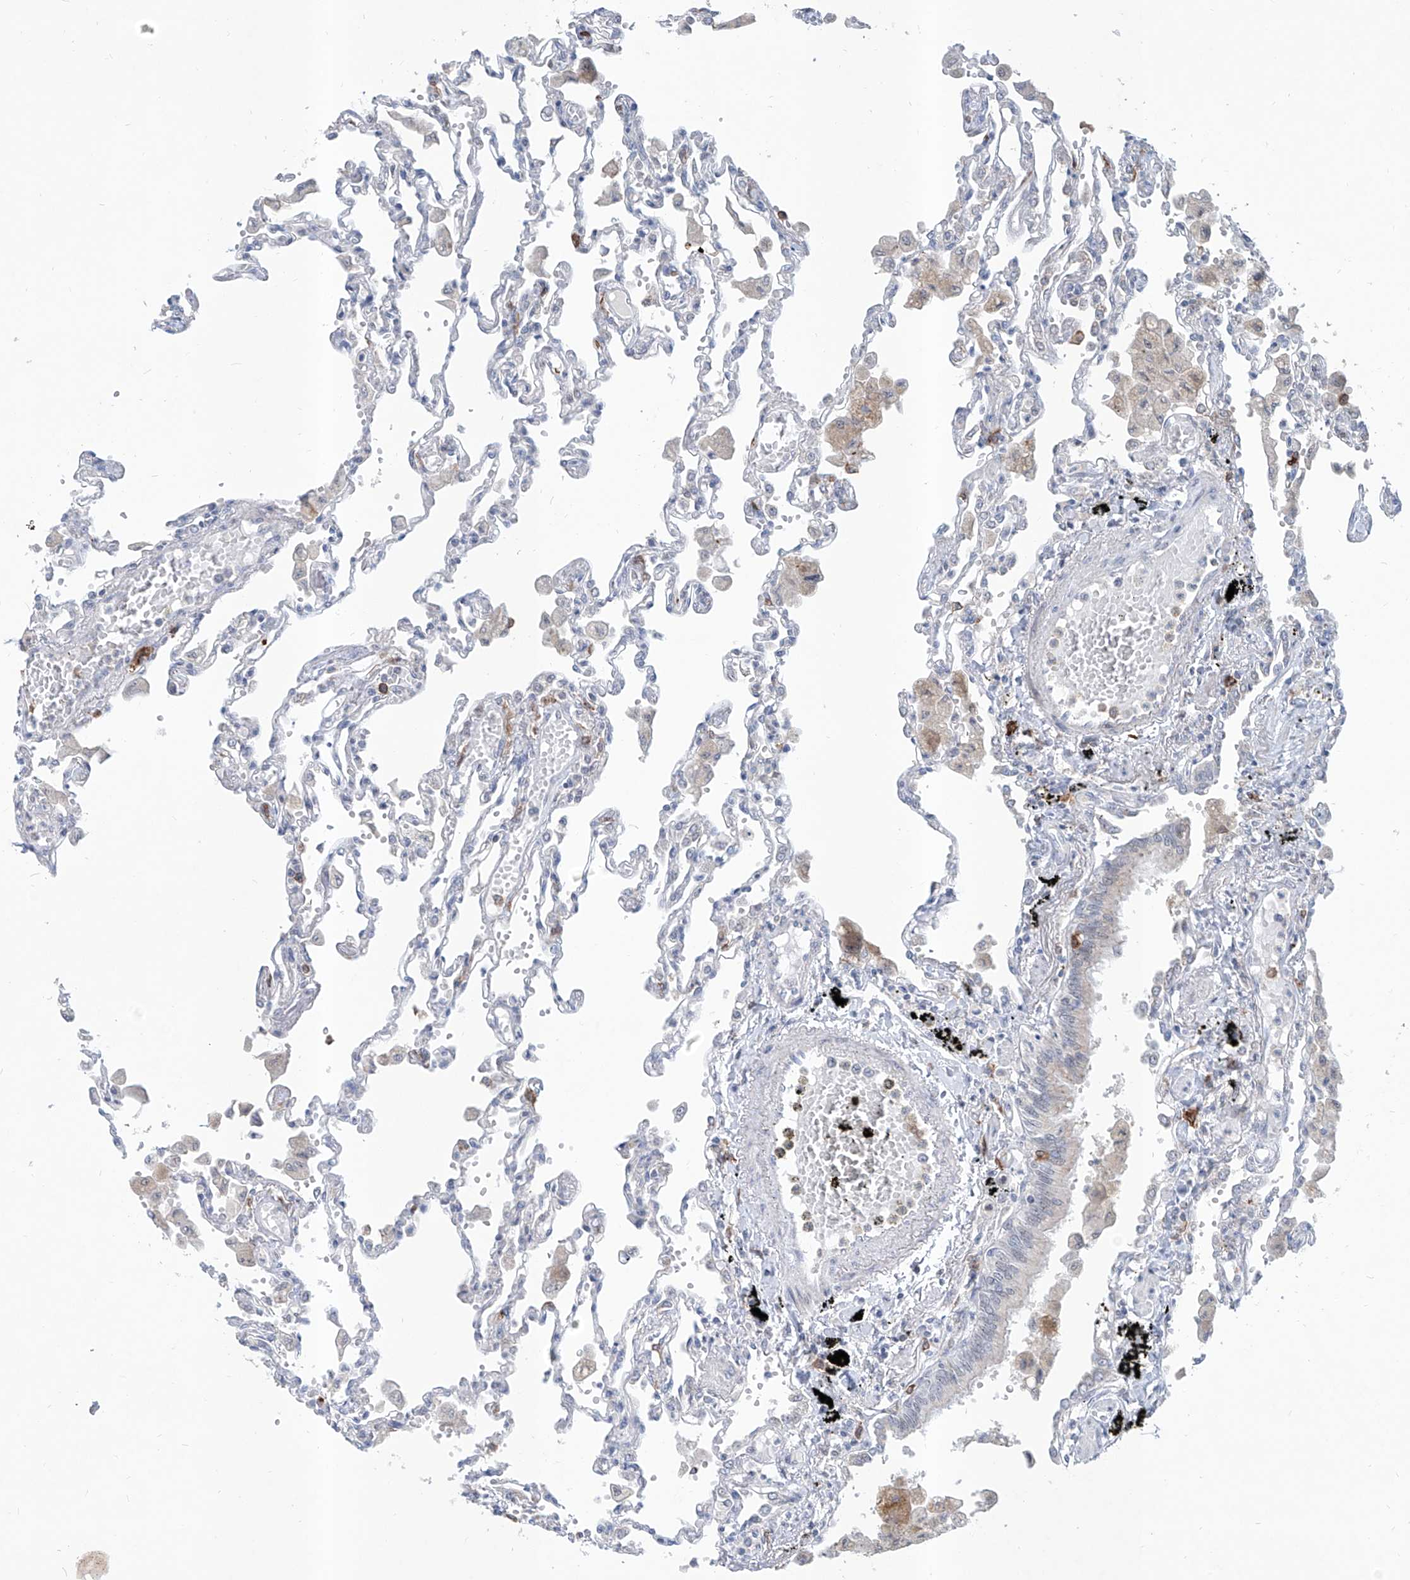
{"staining": {"intensity": "negative", "quantity": "none", "location": "none"}, "tissue": "lung", "cell_type": "Alveolar cells", "image_type": "normal", "snomed": [{"axis": "morphology", "description": "Normal tissue, NOS"}, {"axis": "topography", "description": "Bronchus"}, {"axis": "topography", "description": "Lung"}], "caption": "Human lung stained for a protein using IHC demonstrates no positivity in alveolar cells.", "gene": "ZBTB48", "patient": {"sex": "female", "age": 49}}